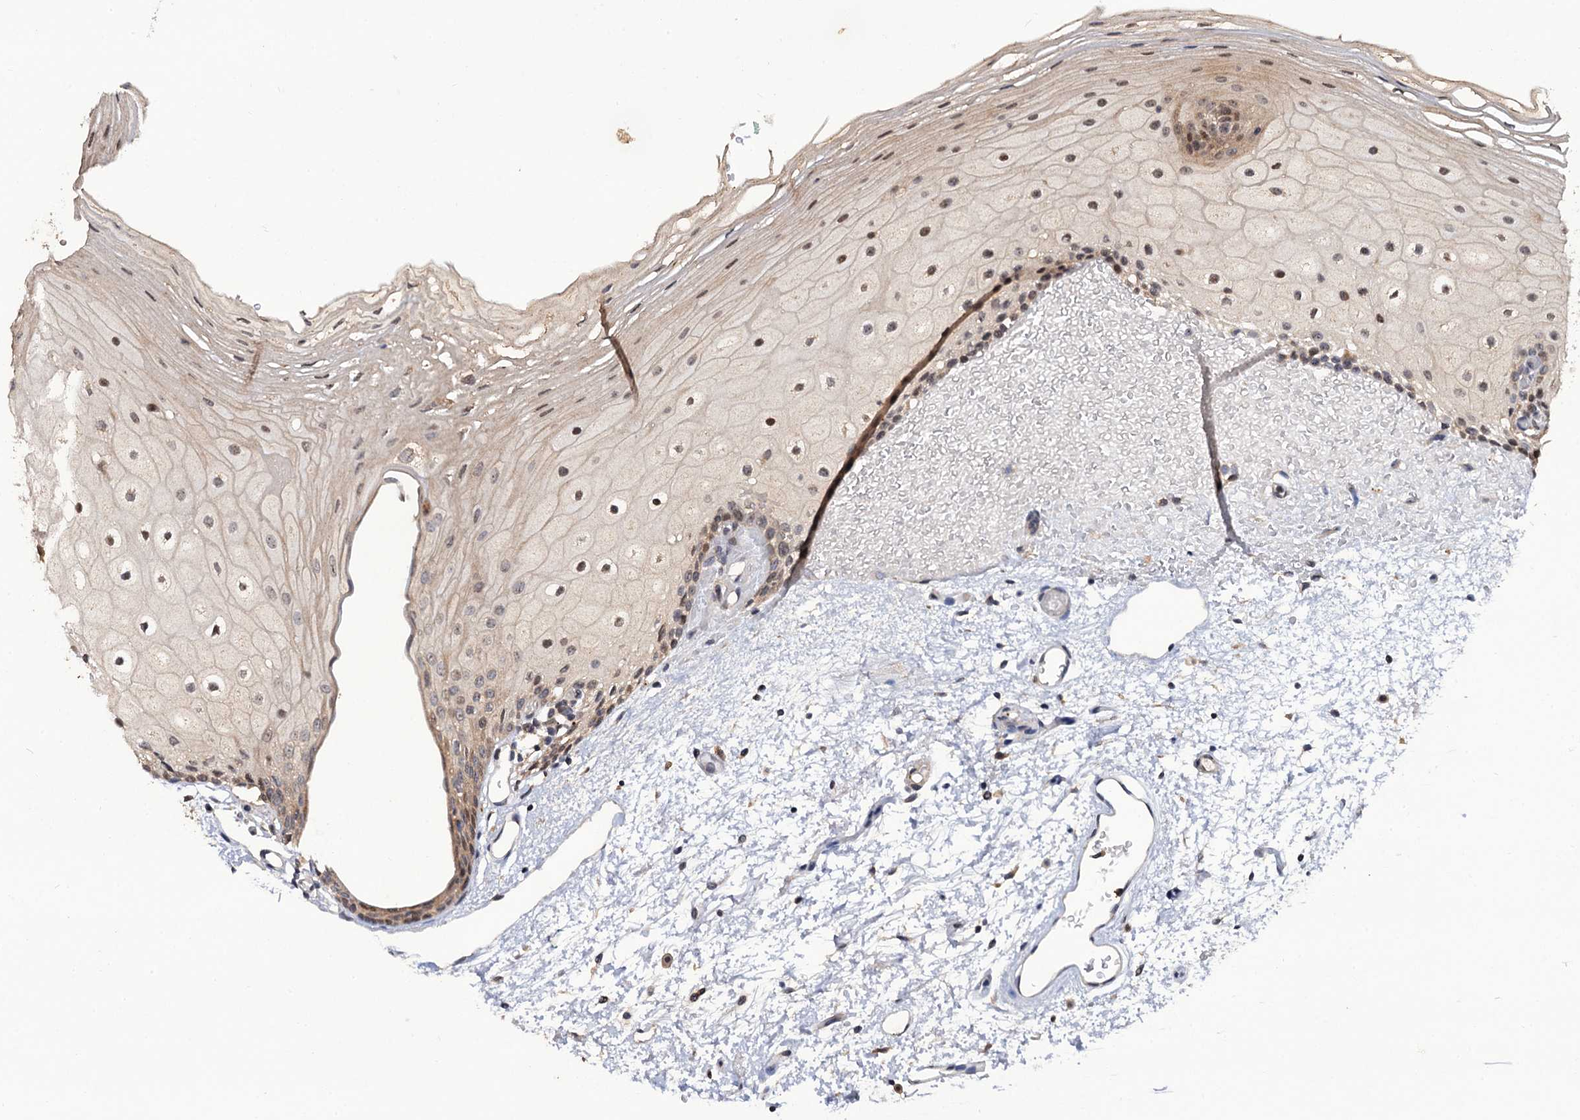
{"staining": {"intensity": "moderate", "quantity": "25%-75%", "location": "nuclear"}, "tissue": "oral mucosa", "cell_type": "Squamous epithelial cells", "image_type": "normal", "snomed": [{"axis": "morphology", "description": "Normal tissue, NOS"}, {"axis": "topography", "description": "Oral tissue"}], "caption": "The histopathology image reveals immunohistochemical staining of normal oral mucosa. There is moderate nuclear staining is identified in approximately 25%-75% of squamous epithelial cells.", "gene": "LRRC63", "patient": {"sex": "female", "age": 70}}